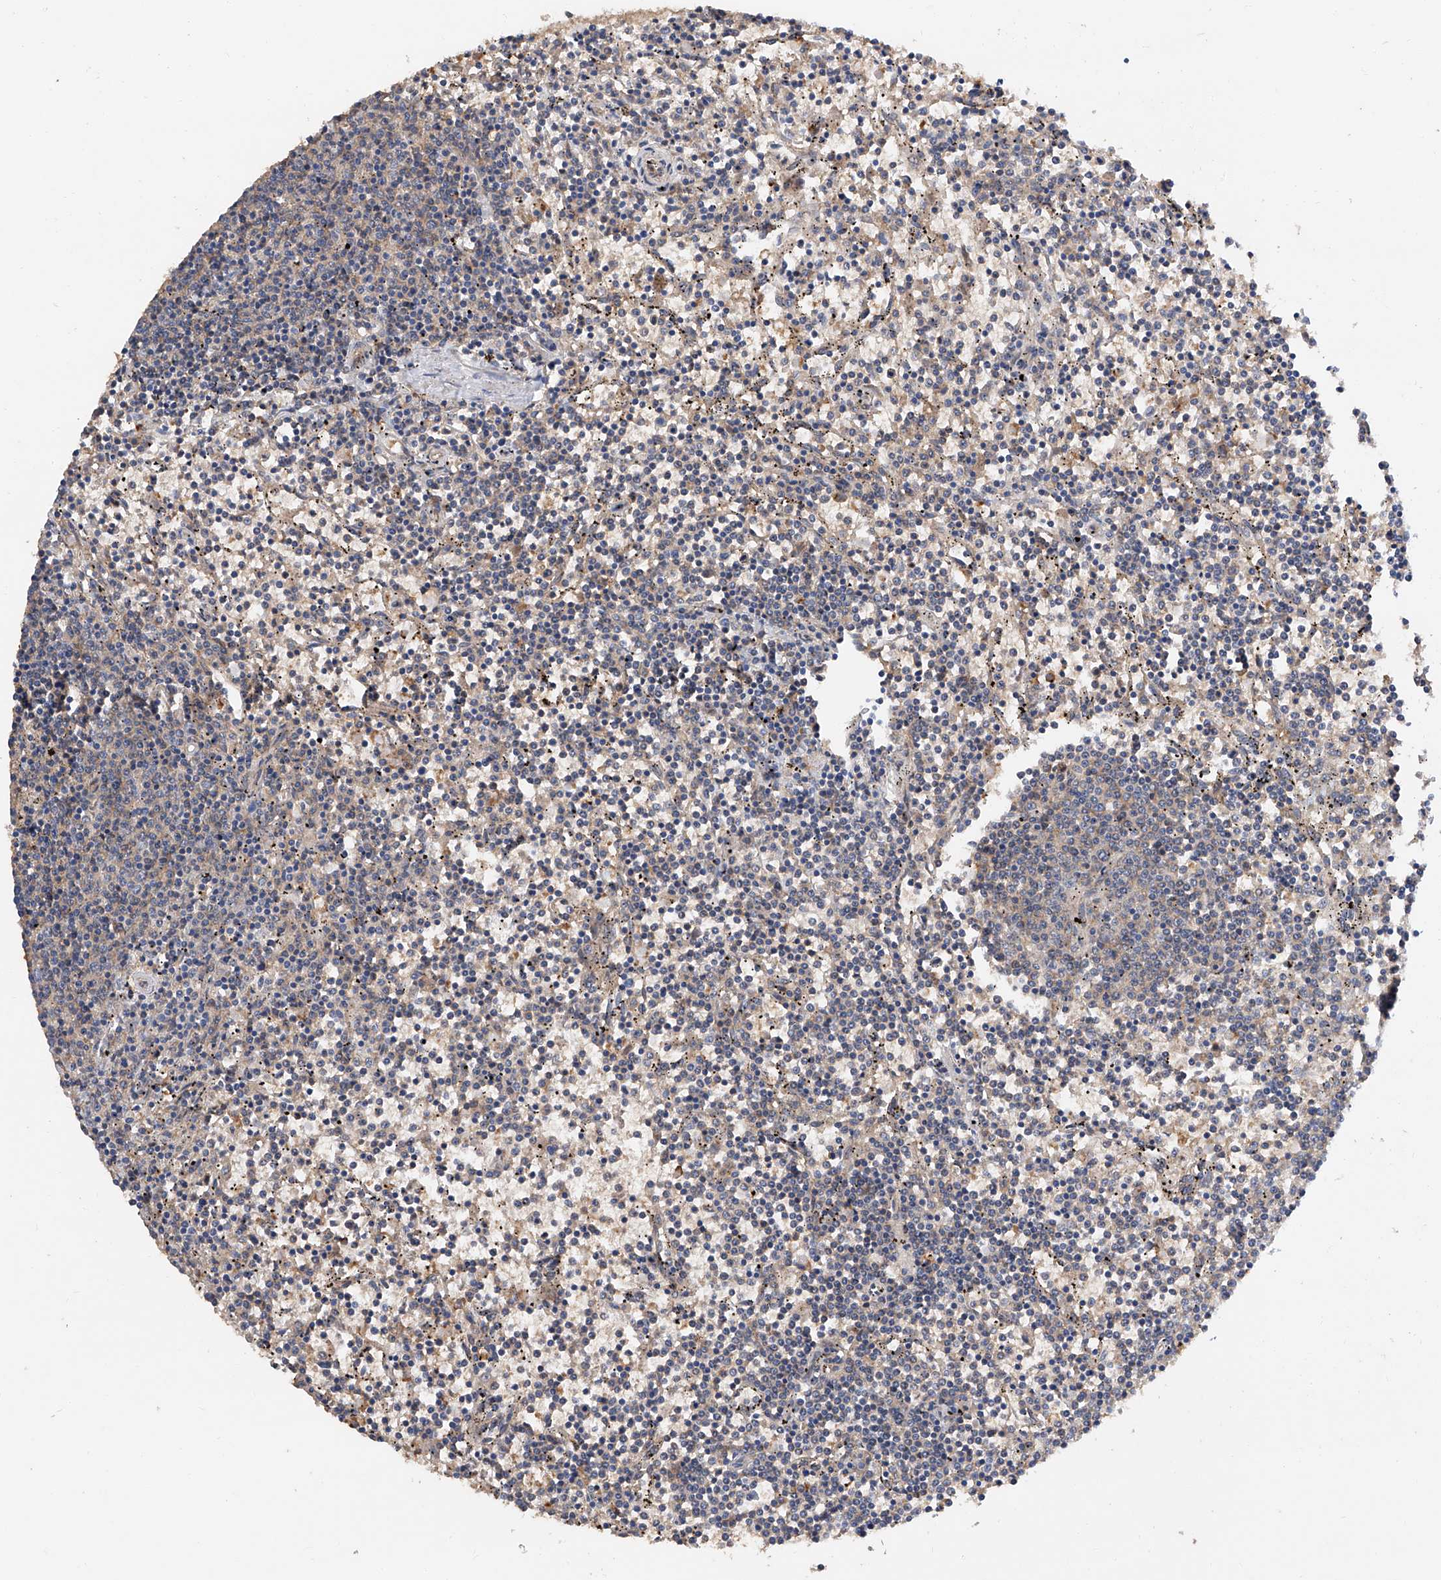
{"staining": {"intensity": "negative", "quantity": "none", "location": "none"}, "tissue": "lymphoma", "cell_type": "Tumor cells", "image_type": "cancer", "snomed": [{"axis": "morphology", "description": "Malignant lymphoma, non-Hodgkin's type, Low grade"}, {"axis": "topography", "description": "Spleen"}], "caption": "High magnification brightfield microscopy of lymphoma stained with DAB (brown) and counterstained with hematoxylin (blue): tumor cells show no significant expression.", "gene": "PTK2", "patient": {"sex": "female", "age": 50}}